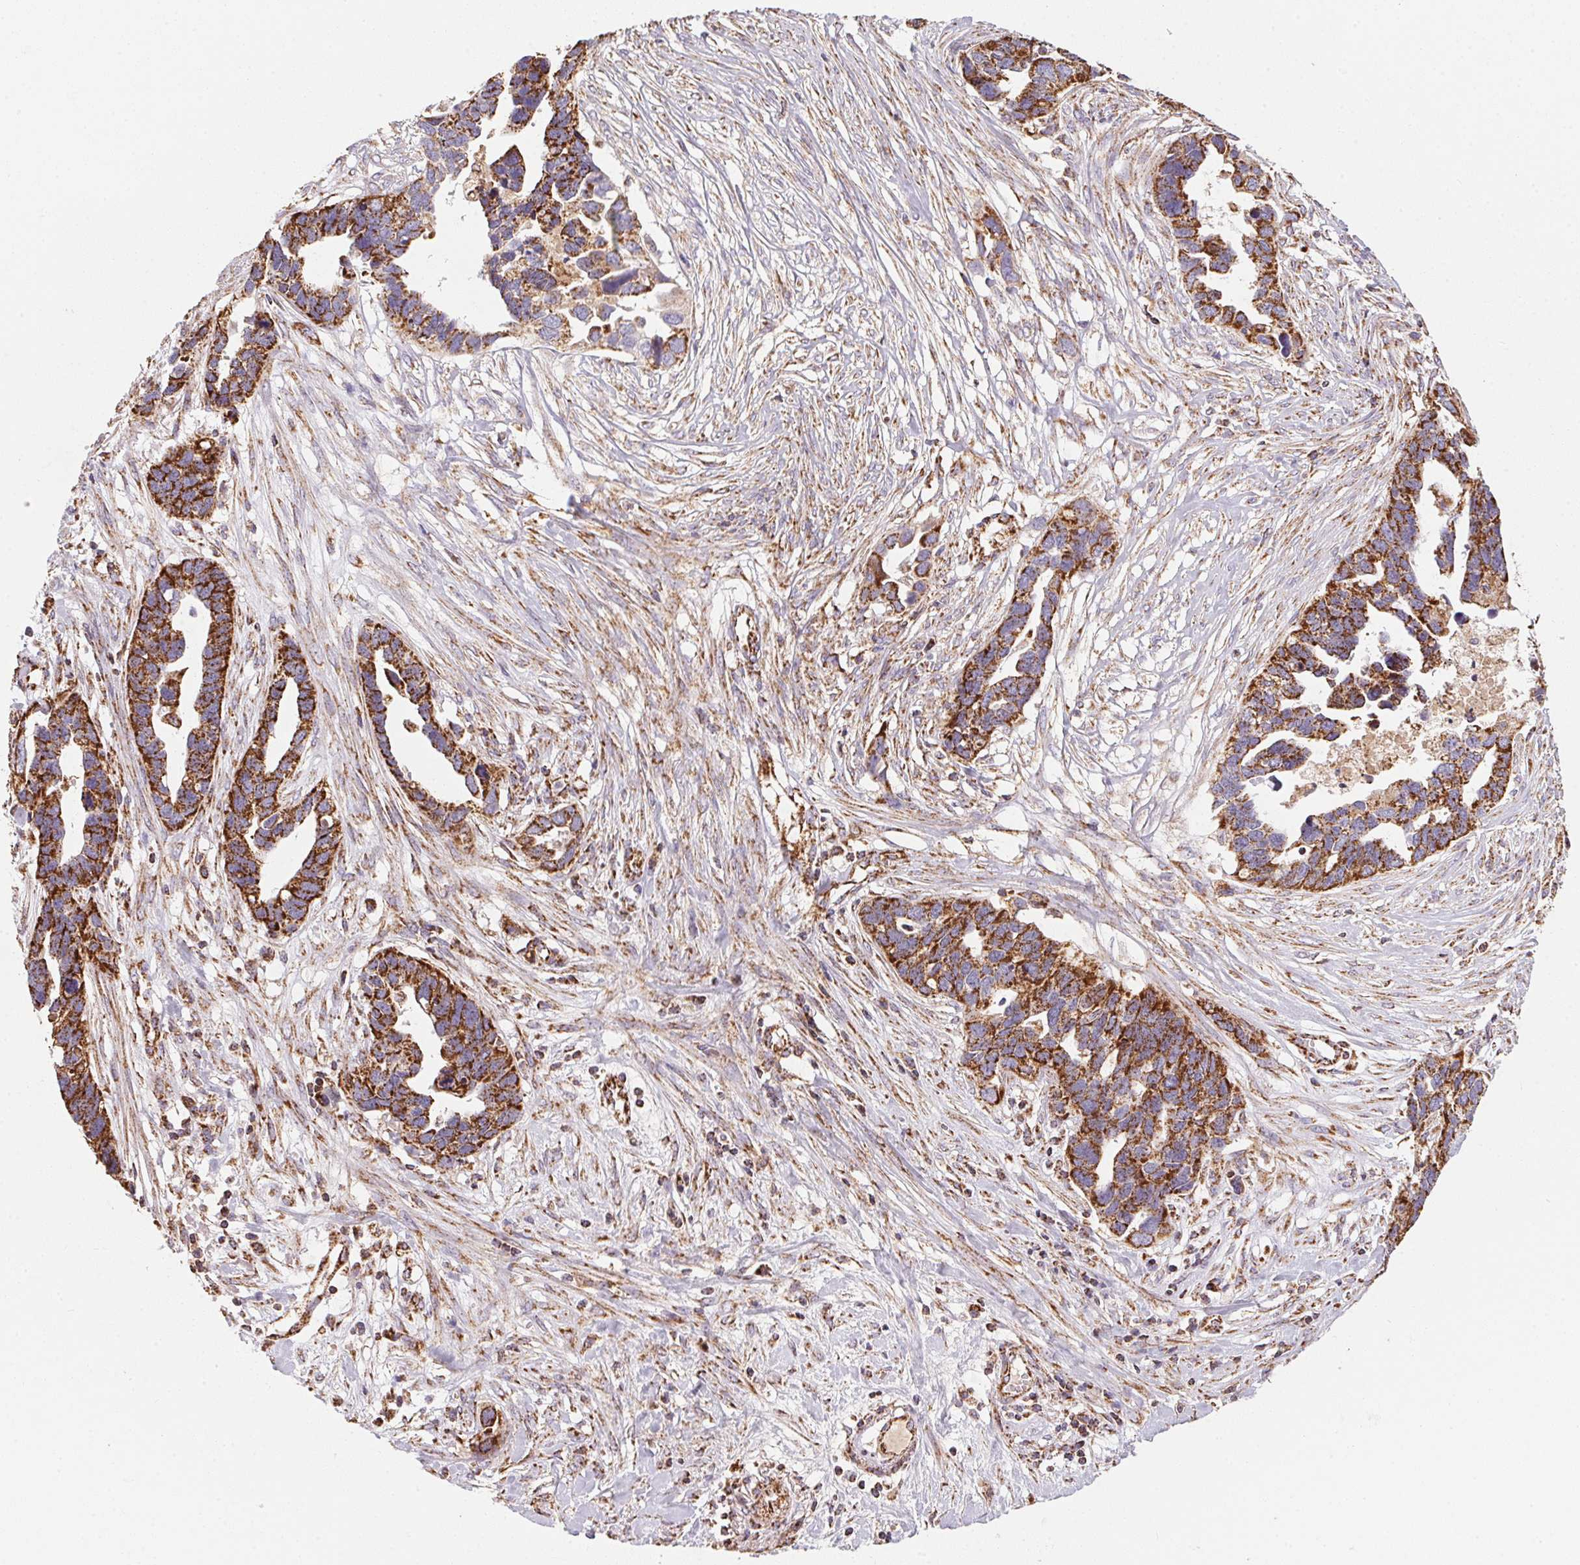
{"staining": {"intensity": "strong", "quantity": ">75%", "location": "cytoplasmic/membranous"}, "tissue": "ovarian cancer", "cell_type": "Tumor cells", "image_type": "cancer", "snomed": [{"axis": "morphology", "description": "Cystadenocarcinoma, serous, NOS"}, {"axis": "topography", "description": "Ovary"}], "caption": "Immunohistochemistry (IHC) of human ovarian serous cystadenocarcinoma reveals high levels of strong cytoplasmic/membranous positivity in about >75% of tumor cells.", "gene": "NDUFS2", "patient": {"sex": "female", "age": 54}}